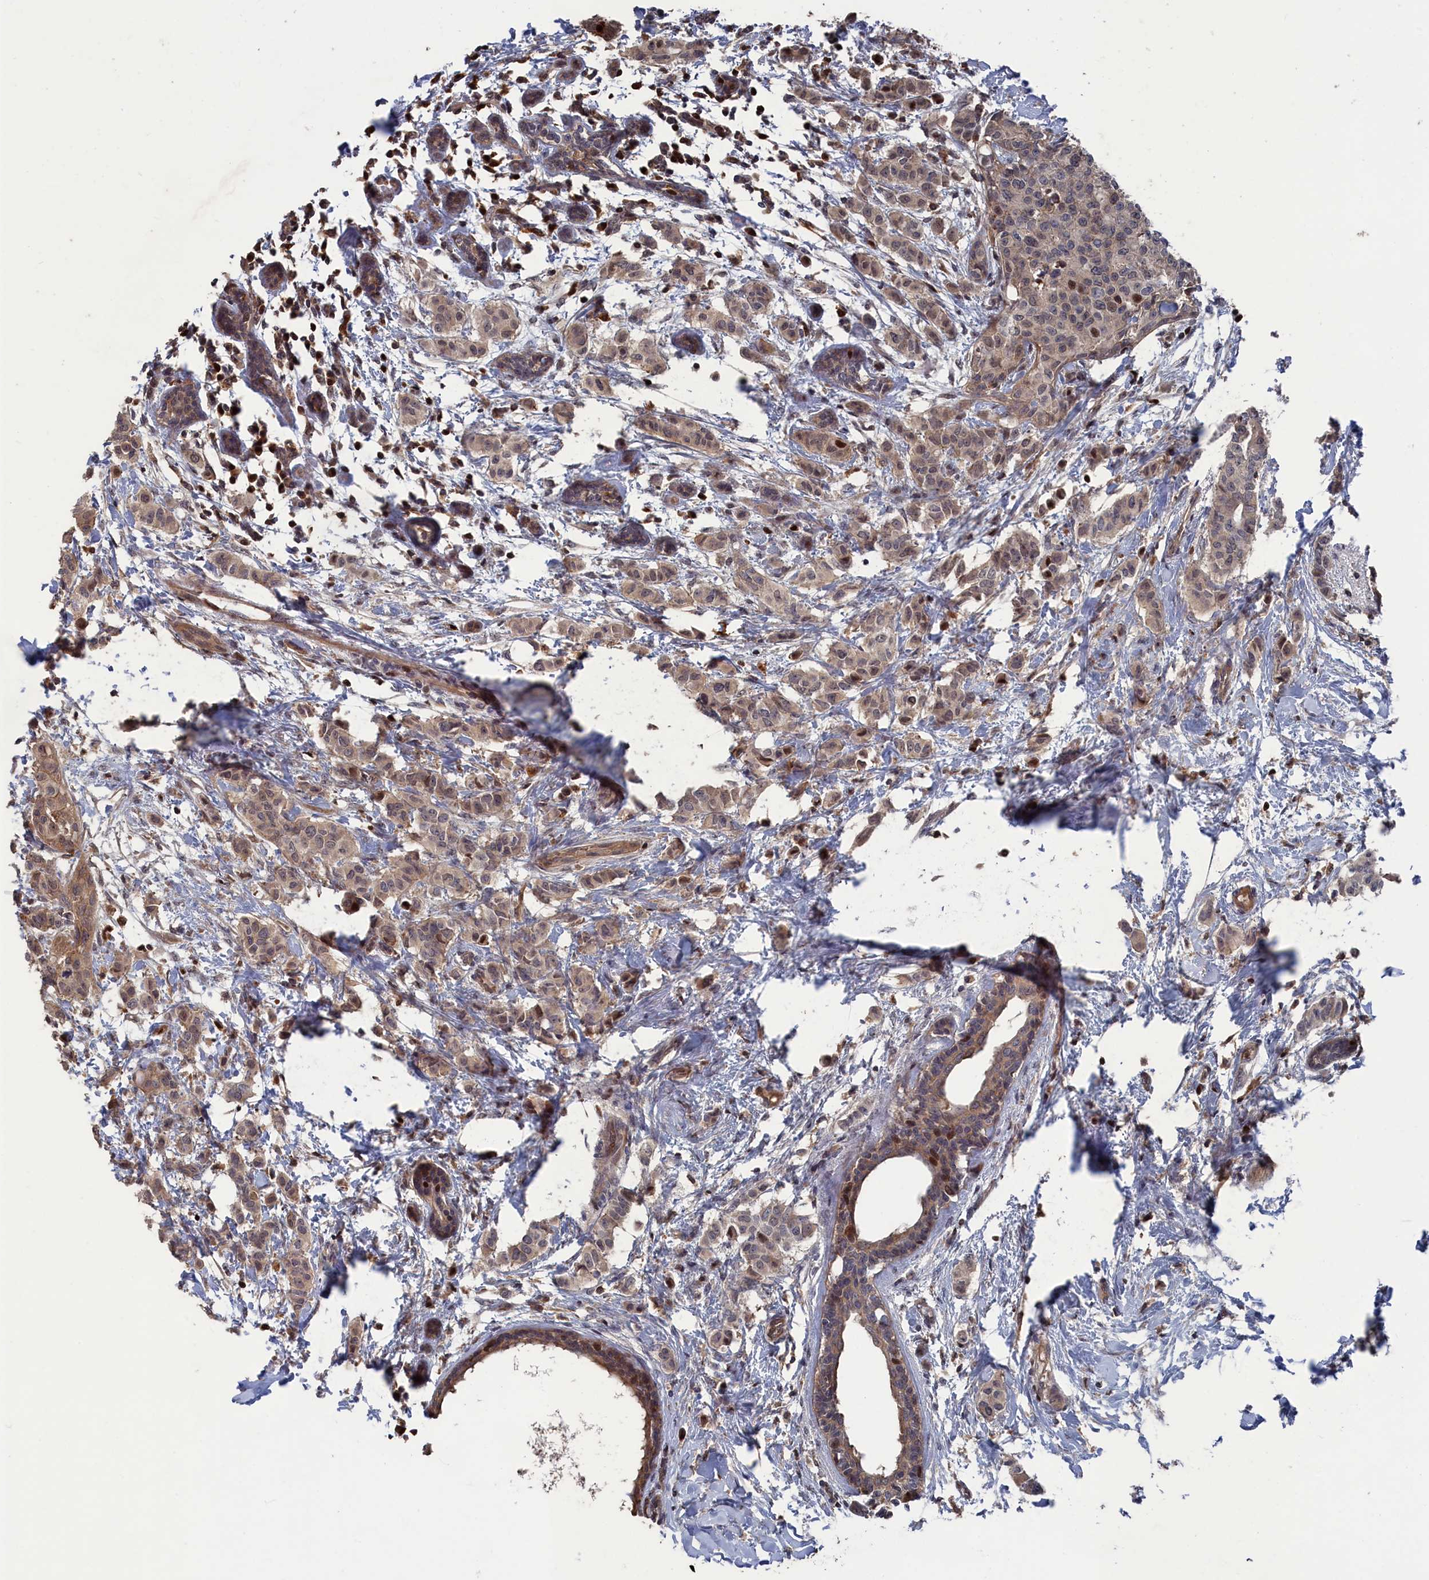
{"staining": {"intensity": "moderate", "quantity": ">75%", "location": "cytoplasmic/membranous,nuclear"}, "tissue": "breast cancer", "cell_type": "Tumor cells", "image_type": "cancer", "snomed": [{"axis": "morphology", "description": "Duct carcinoma"}, {"axis": "topography", "description": "Breast"}], "caption": "About >75% of tumor cells in human breast cancer (intraductal carcinoma) exhibit moderate cytoplasmic/membranous and nuclear protein staining as visualized by brown immunohistochemical staining.", "gene": "PLA2G15", "patient": {"sex": "female", "age": 40}}